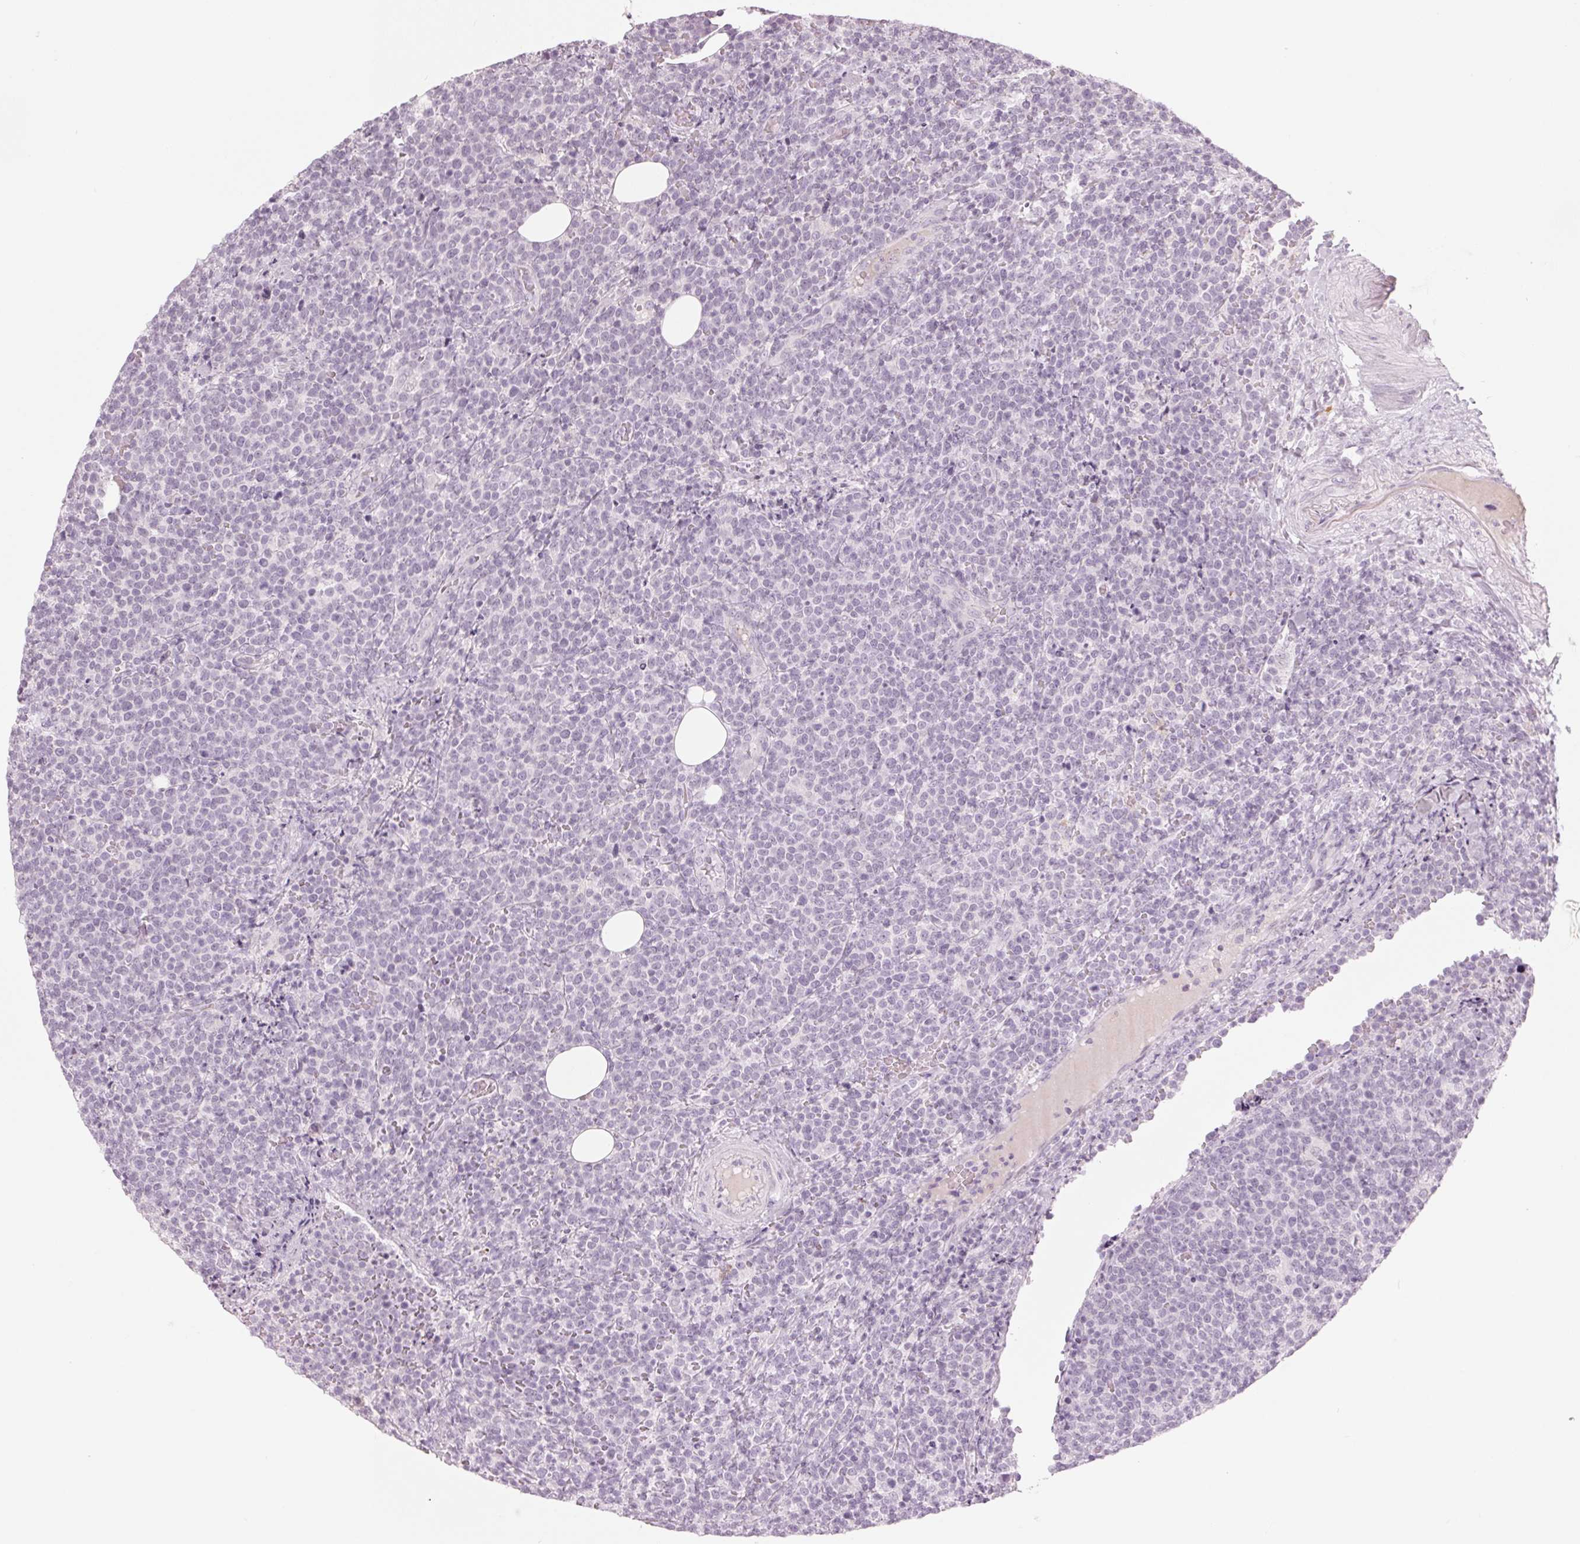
{"staining": {"intensity": "negative", "quantity": "none", "location": "none"}, "tissue": "lymphoma", "cell_type": "Tumor cells", "image_type": "cancer", "snomed": [{"axis": "morphology", "description": "Malignant lymphoma, non-Hodgkin's type, High grade"}, {"axis": "topography", "description": "Lymph node"}], "caption": "Tumor cells are negative for protein expression in human malignant lymphoma, non-Hodgkin's type (high-grade).", "gene": "SCTR", "patient": {"sex": "male", "age": 61}}